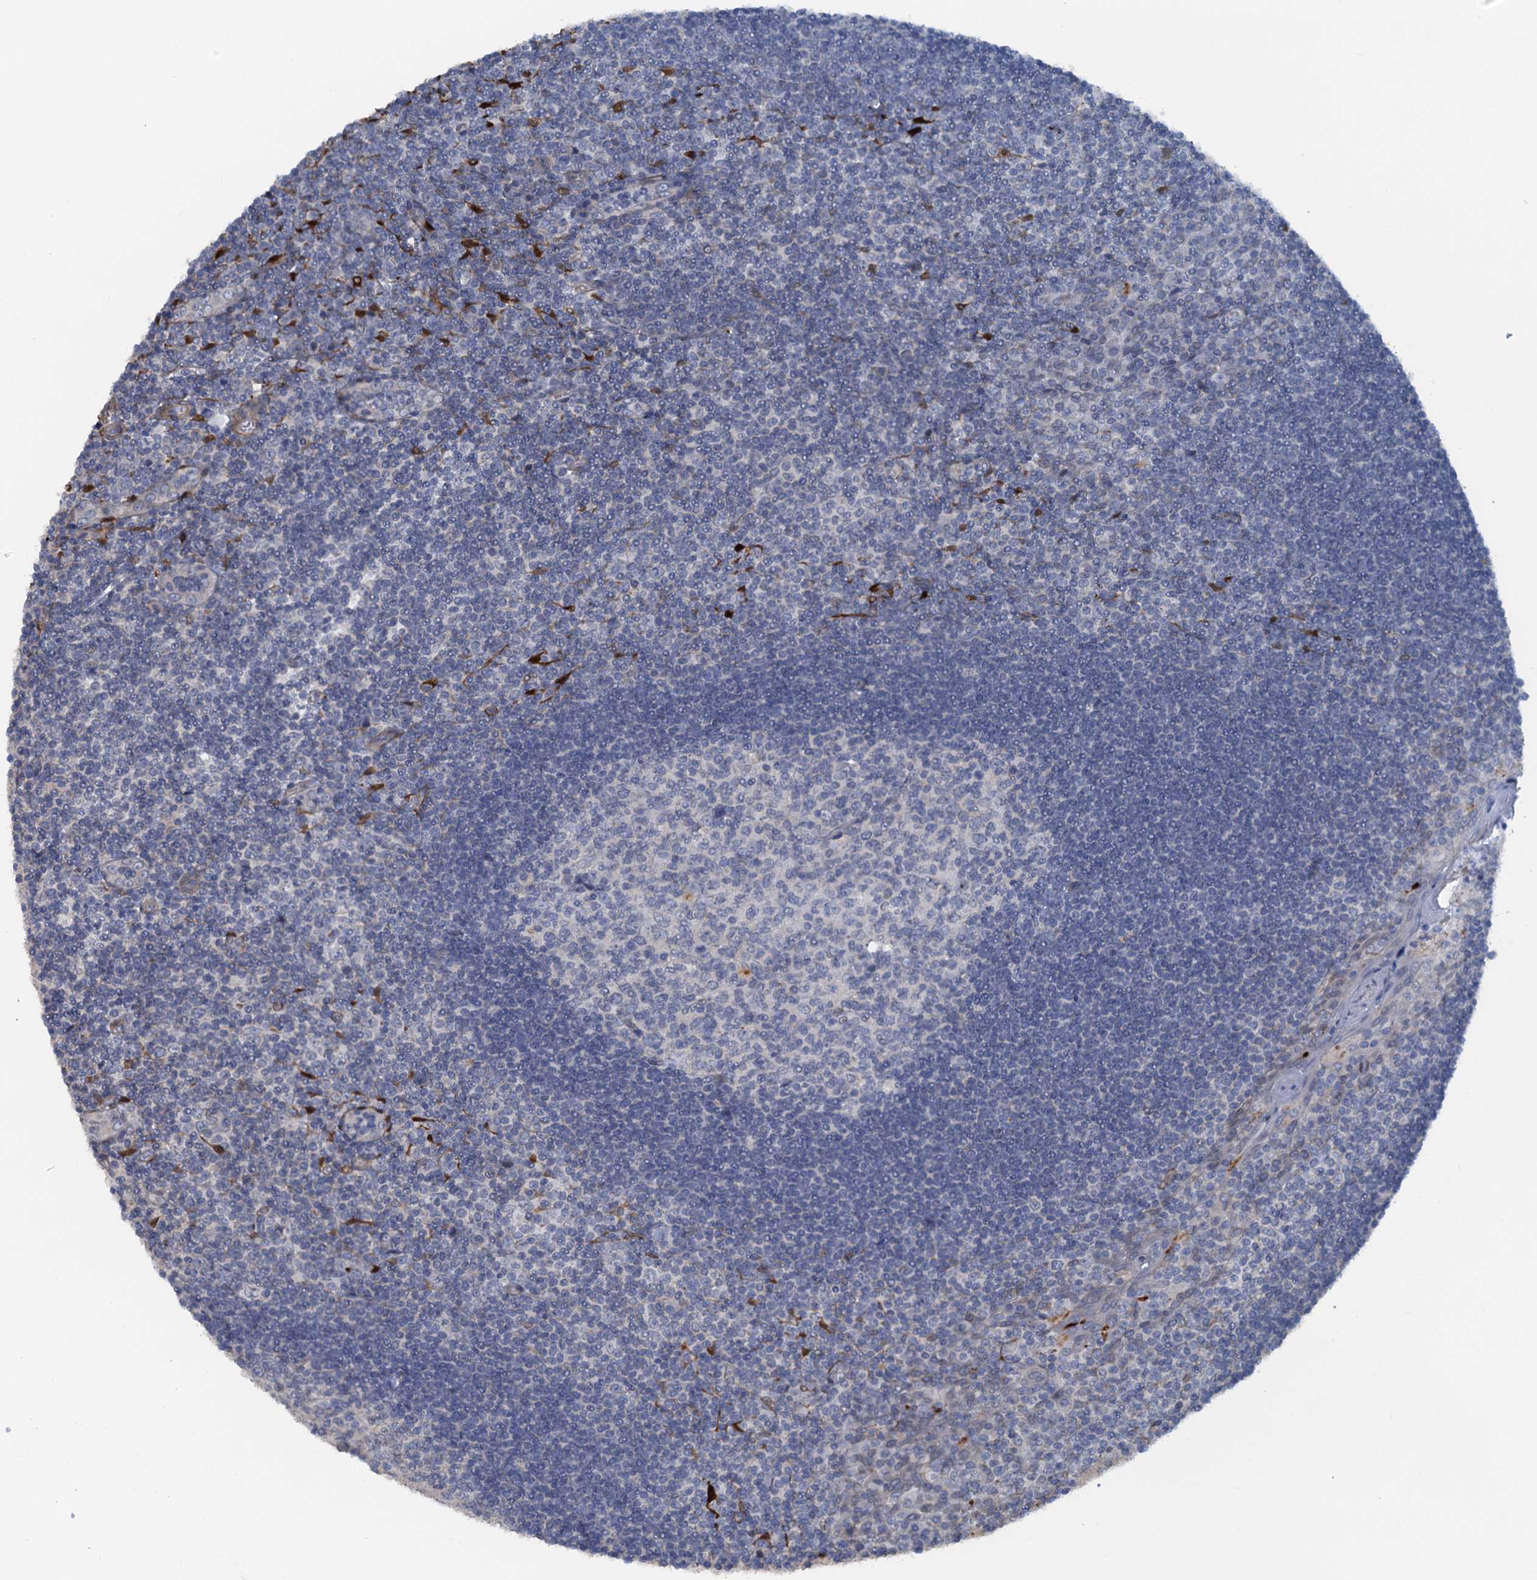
{"staining": {"intensity": "negative", "quantity": "none", "location": "none"}, "tissue": "tonsil", "cell_type": "Germinal center cells", "image_type": "normal", "snomed": [{"axis": "morphology", "description": "Normal tissue, NOS"}, {"axis": "topography", "description": "Tonsil"}], "caption": "Immunohistochemical staining of normal tonsil shows no significant staining in germinal center cells.", "gene": "POGLUT3", "patient": {"sex": "male", "age": 27}}